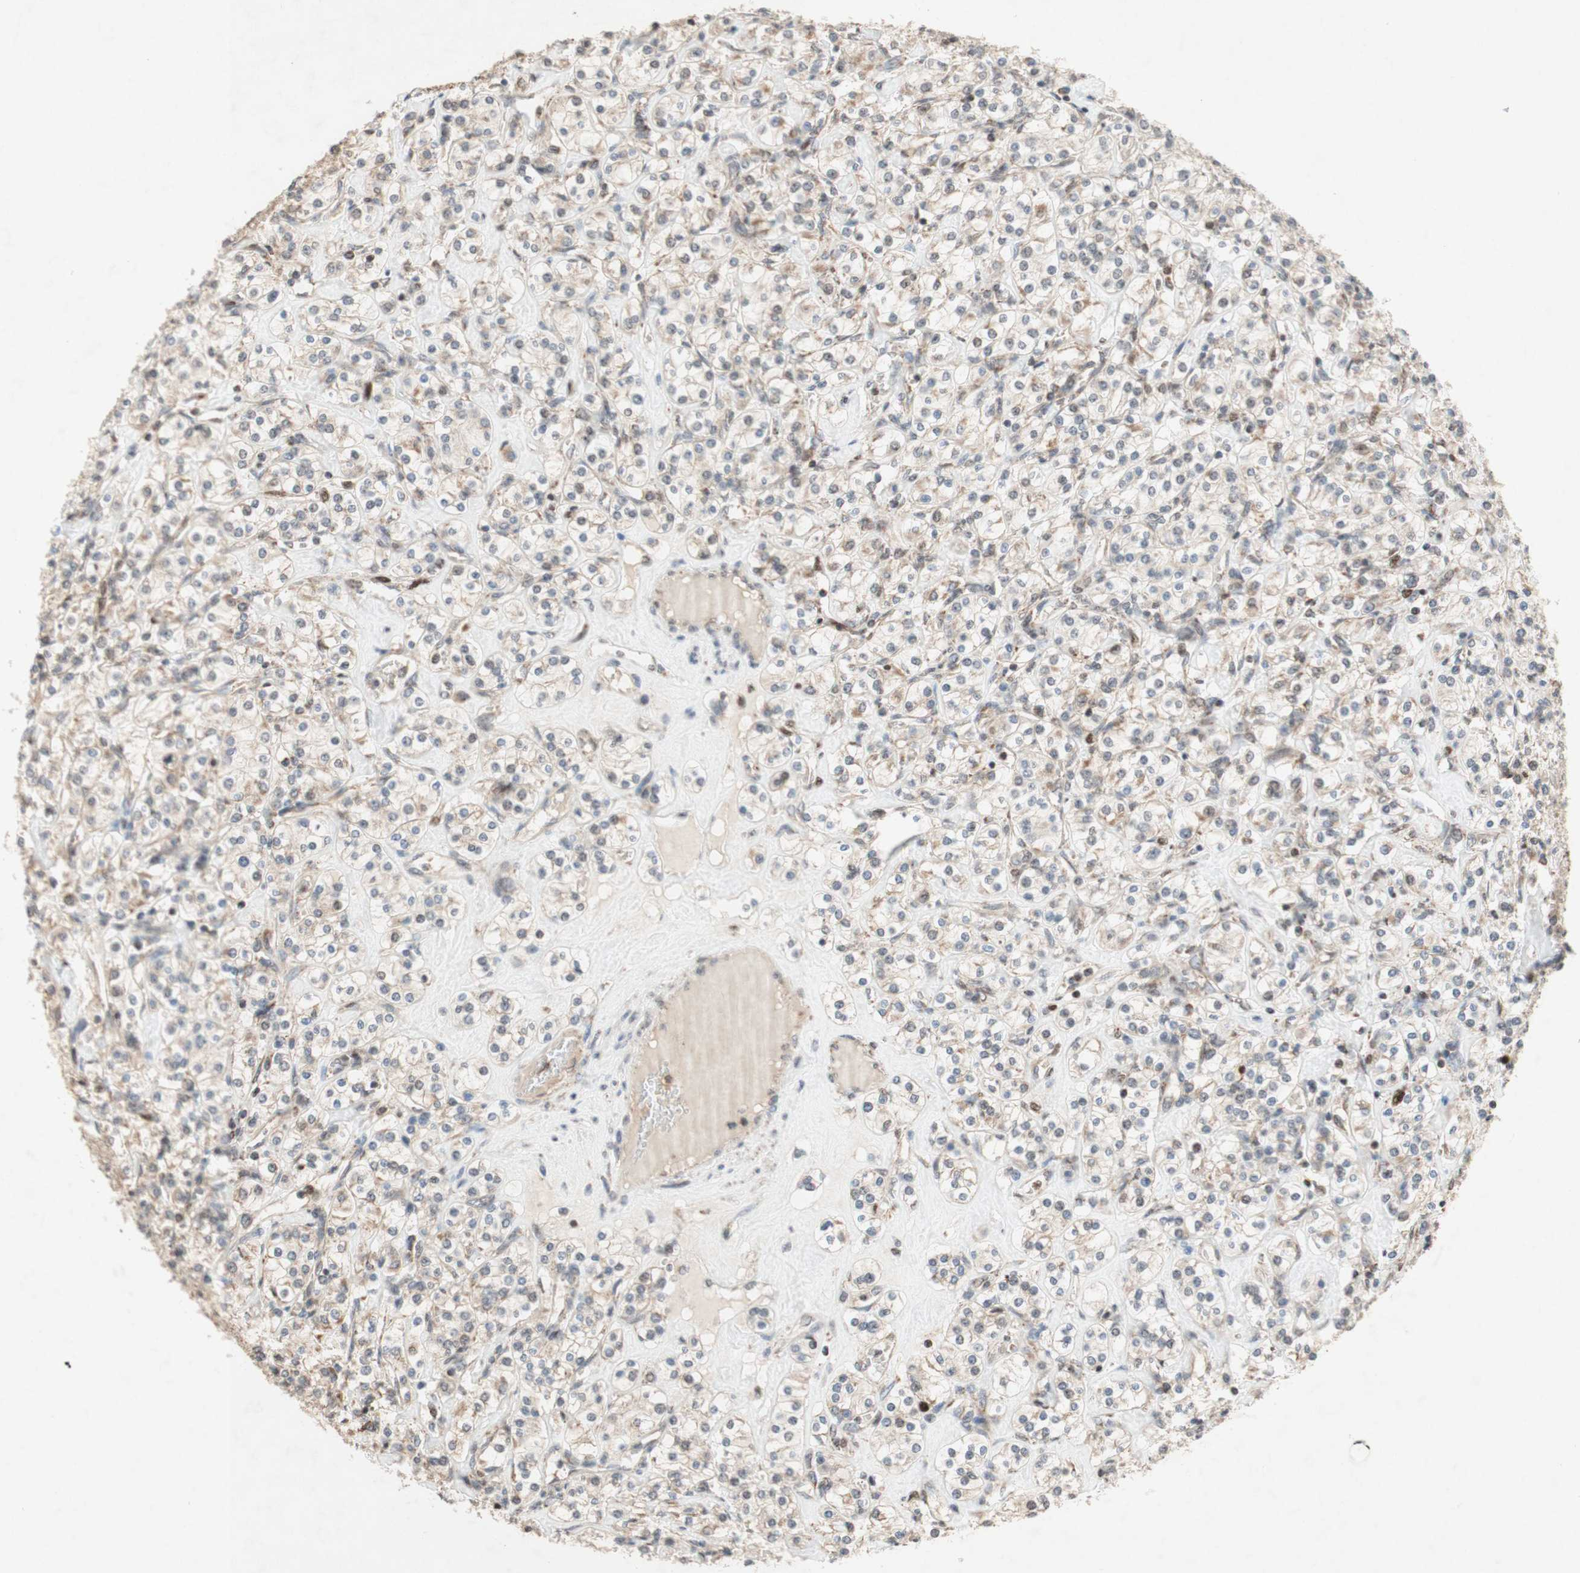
{"staining": {"intensity": "negative", "quantity": "none", "location": "none"}, "tissue": "renal cancer", "cell_type": "Tumor cells", "image_type": "cancer", "snomed": [{"axis": "morphology", "description": "Adenocarcinoma, NOS"}, {"axis": "topography", "description": "Kidney"}], "caption": "A histopathology image of human renal cancer is negative for staining in tumor cells.", "gene": "DNMT3A", "patient": {"sex": "male", "age": 77}}